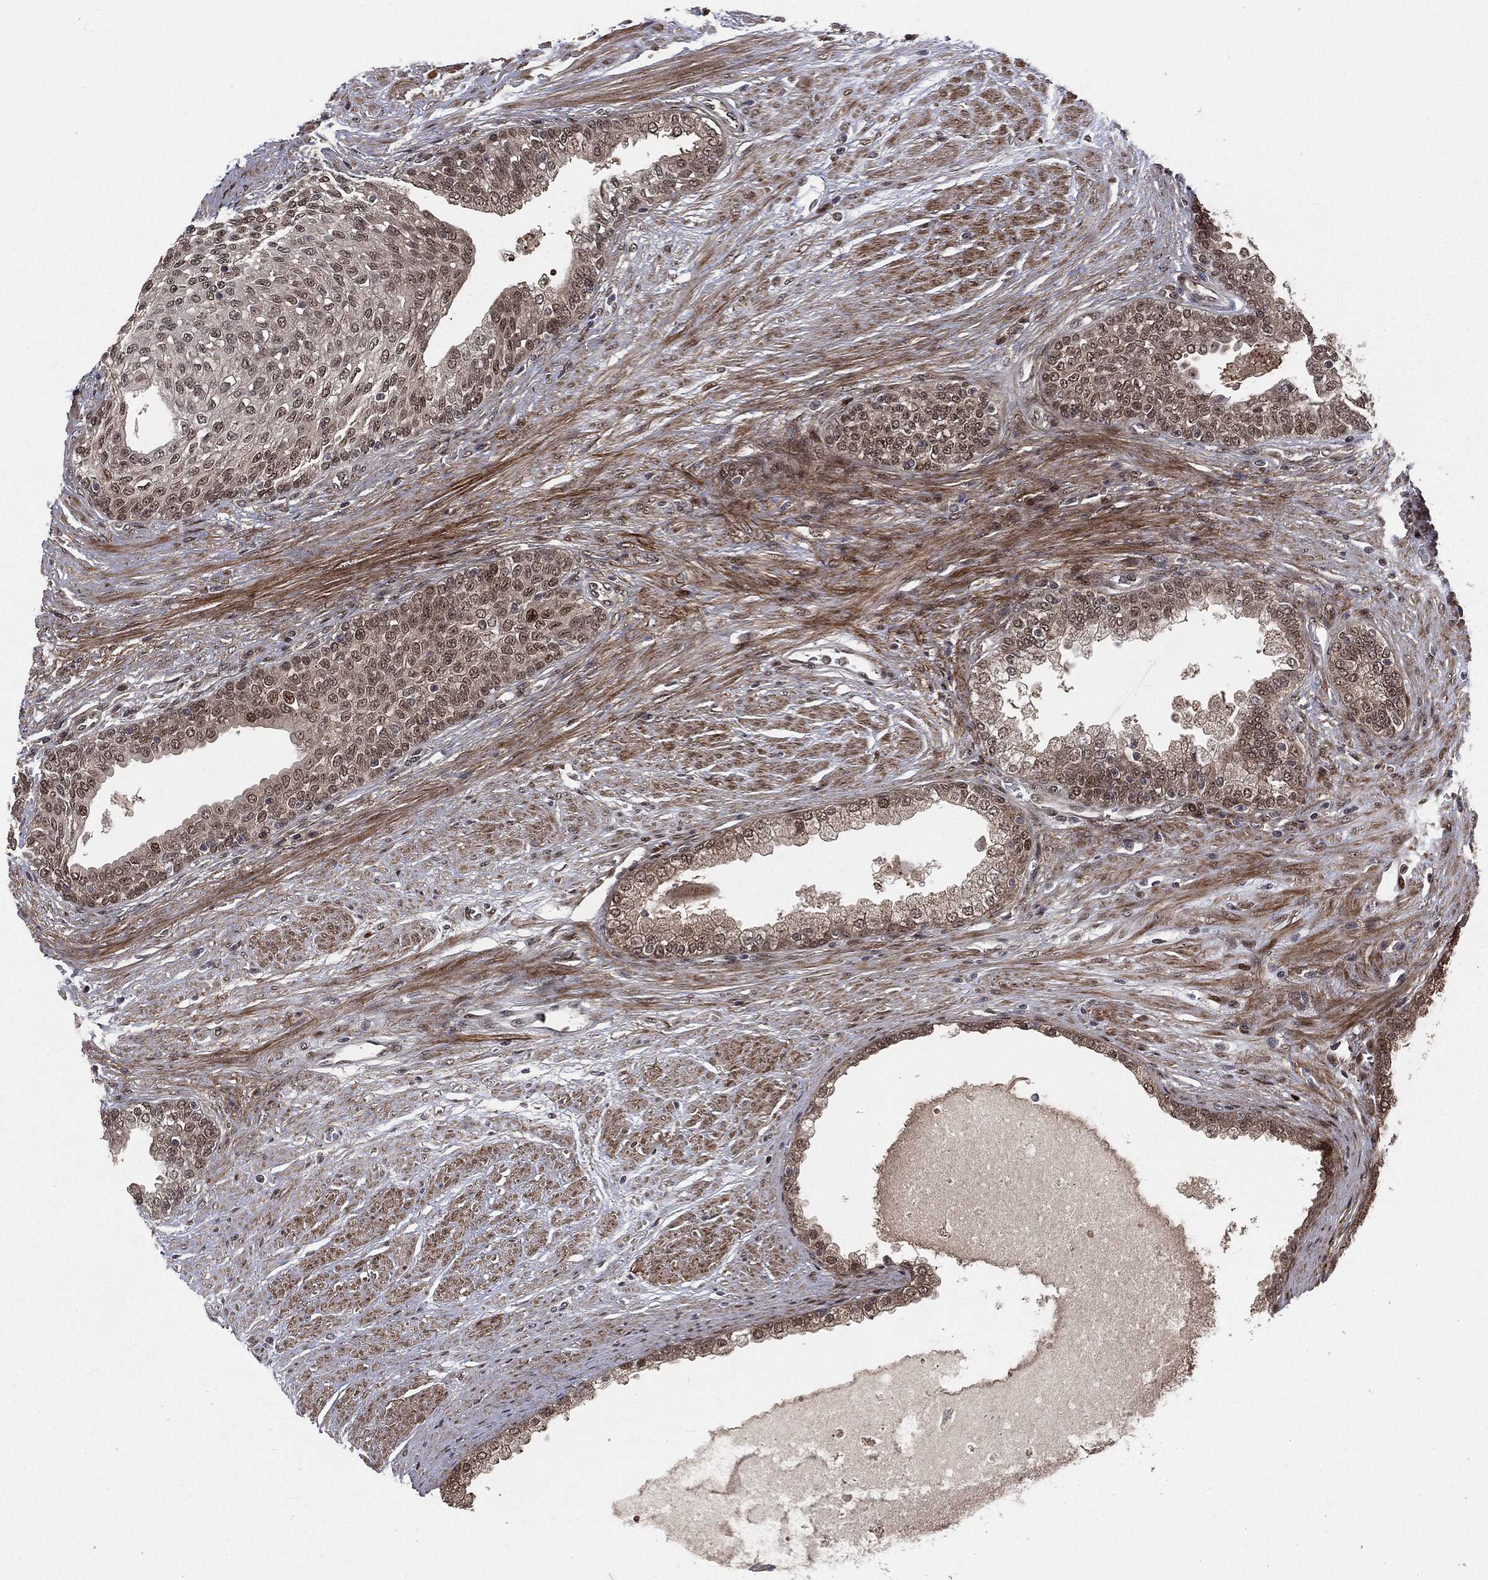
{"staining": {"intensity": "strong", "quantity": "<25%", "location": "cytoplasmic/membranous,nuclear"}, "tissue": "prostate cancer", "cell_type": "Tumor cells", "image_type": "cancer", "snomed": [{"axis": "morphology", "description": "Adenocarcinoma, NOS"}, {"axis": "topography", "description": "Prostate and seminal vesicle, NOS"}, {"axis": "topography", "description": "Prostate"}], "caption": "Human prostate adenocarcinoma stained for a protein (brown) shows strong cytoplasmic/membranous and nuclear positive staining in about <25% of tumor cells.", "gene": "SMAD4", "patient": {"sex": "male", "age": 62}}